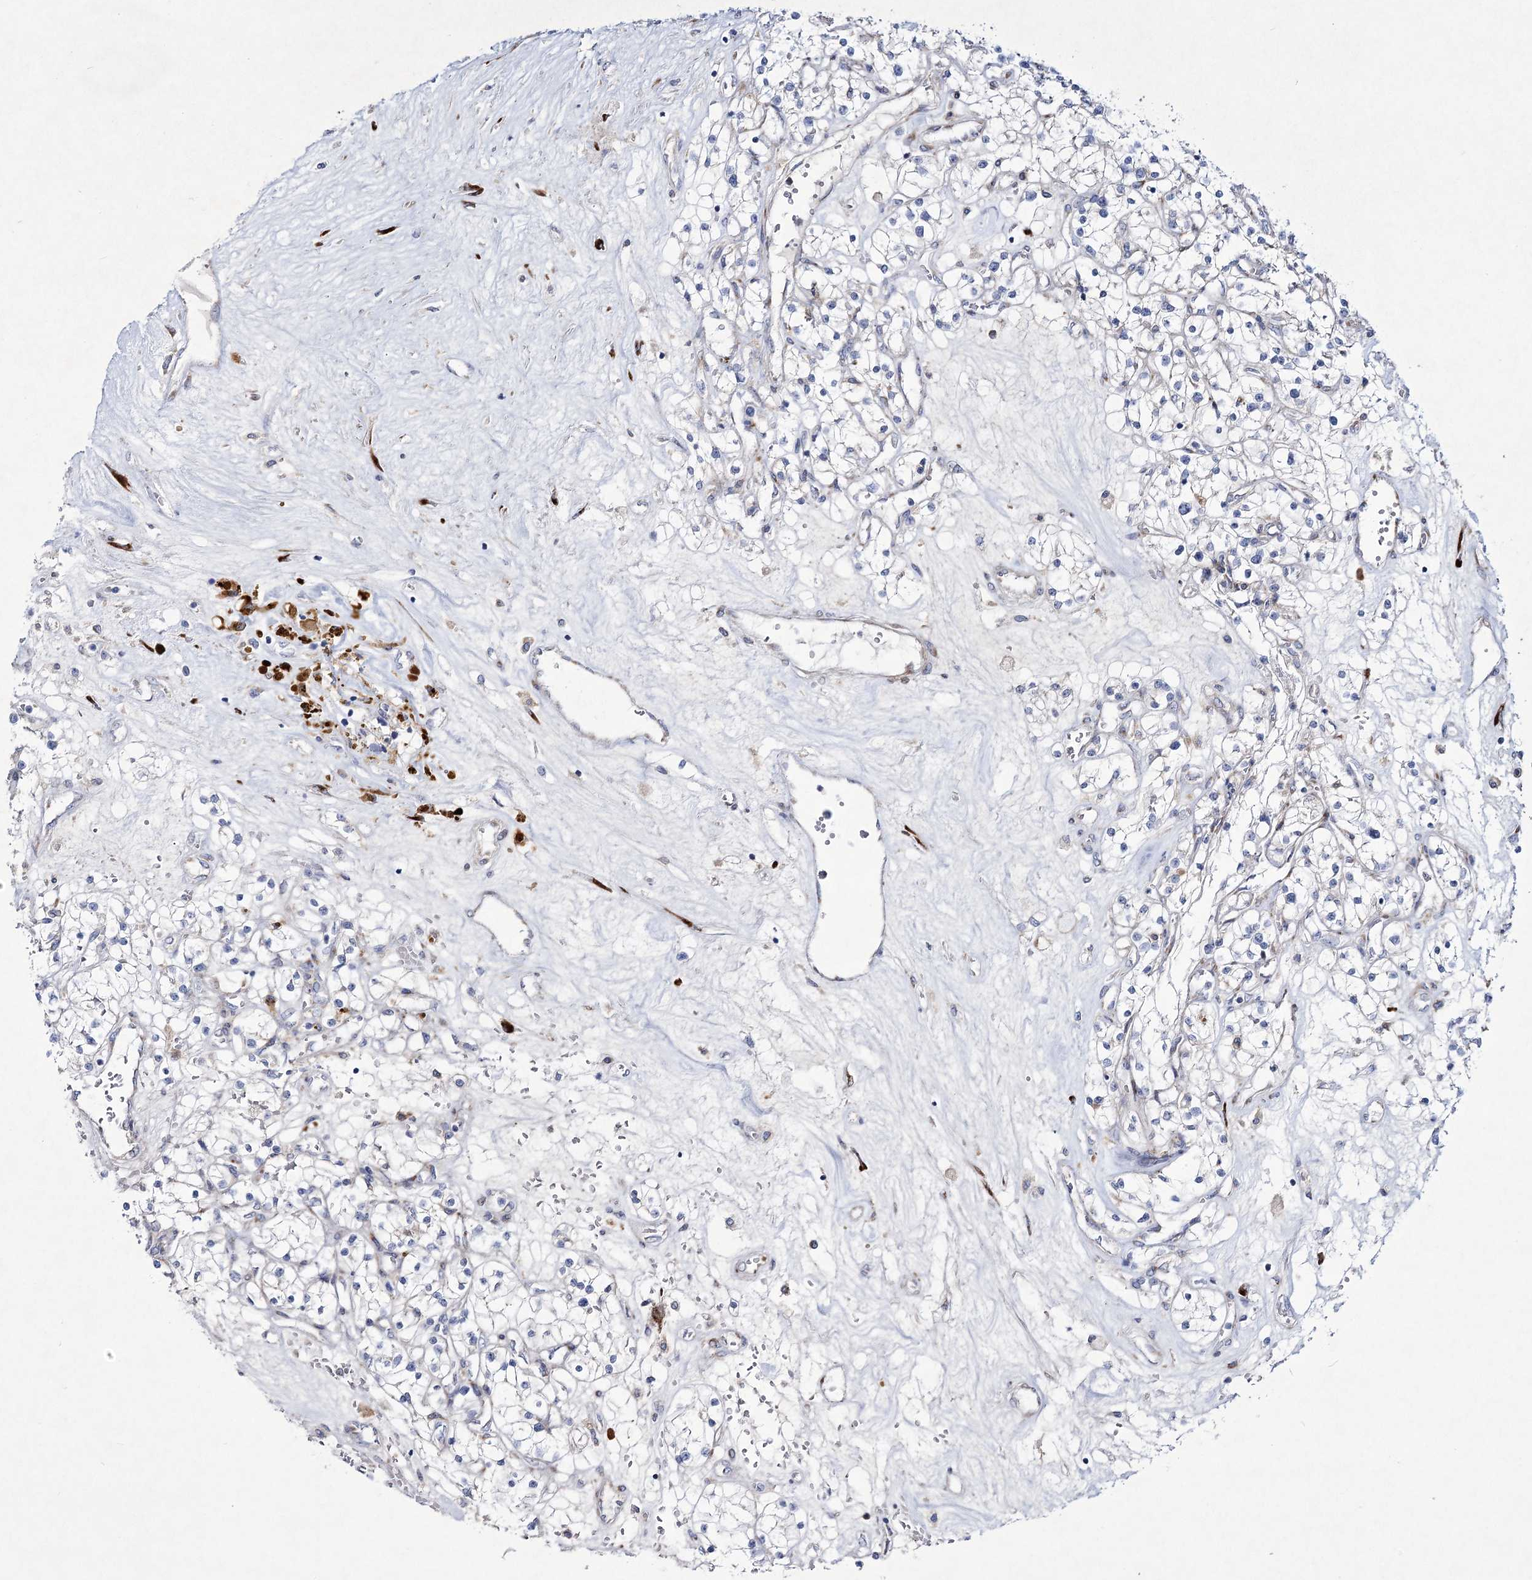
{"staining": {"intensity": "negative", "quantity": "none", "location": "none"}, "tissue": "renal cancer", "cell_type": "Tumor cells", "image_type": "cancer", "snomed": [{"axis": "morphology", "description": "Normal tissue, NOS"}, {"axis": "morphology", "description": "Adenocarcinoma, NOS"}, {"axis": "topography", "description": "Kidney"}], "caption": "IHC image of human renal cancer (adenocarcinoma) stained for a protein (brown), which displays no expression in tumor cells.", "gene": "ARFGEF3", "patient": {"sex": "male", "age": 68}}